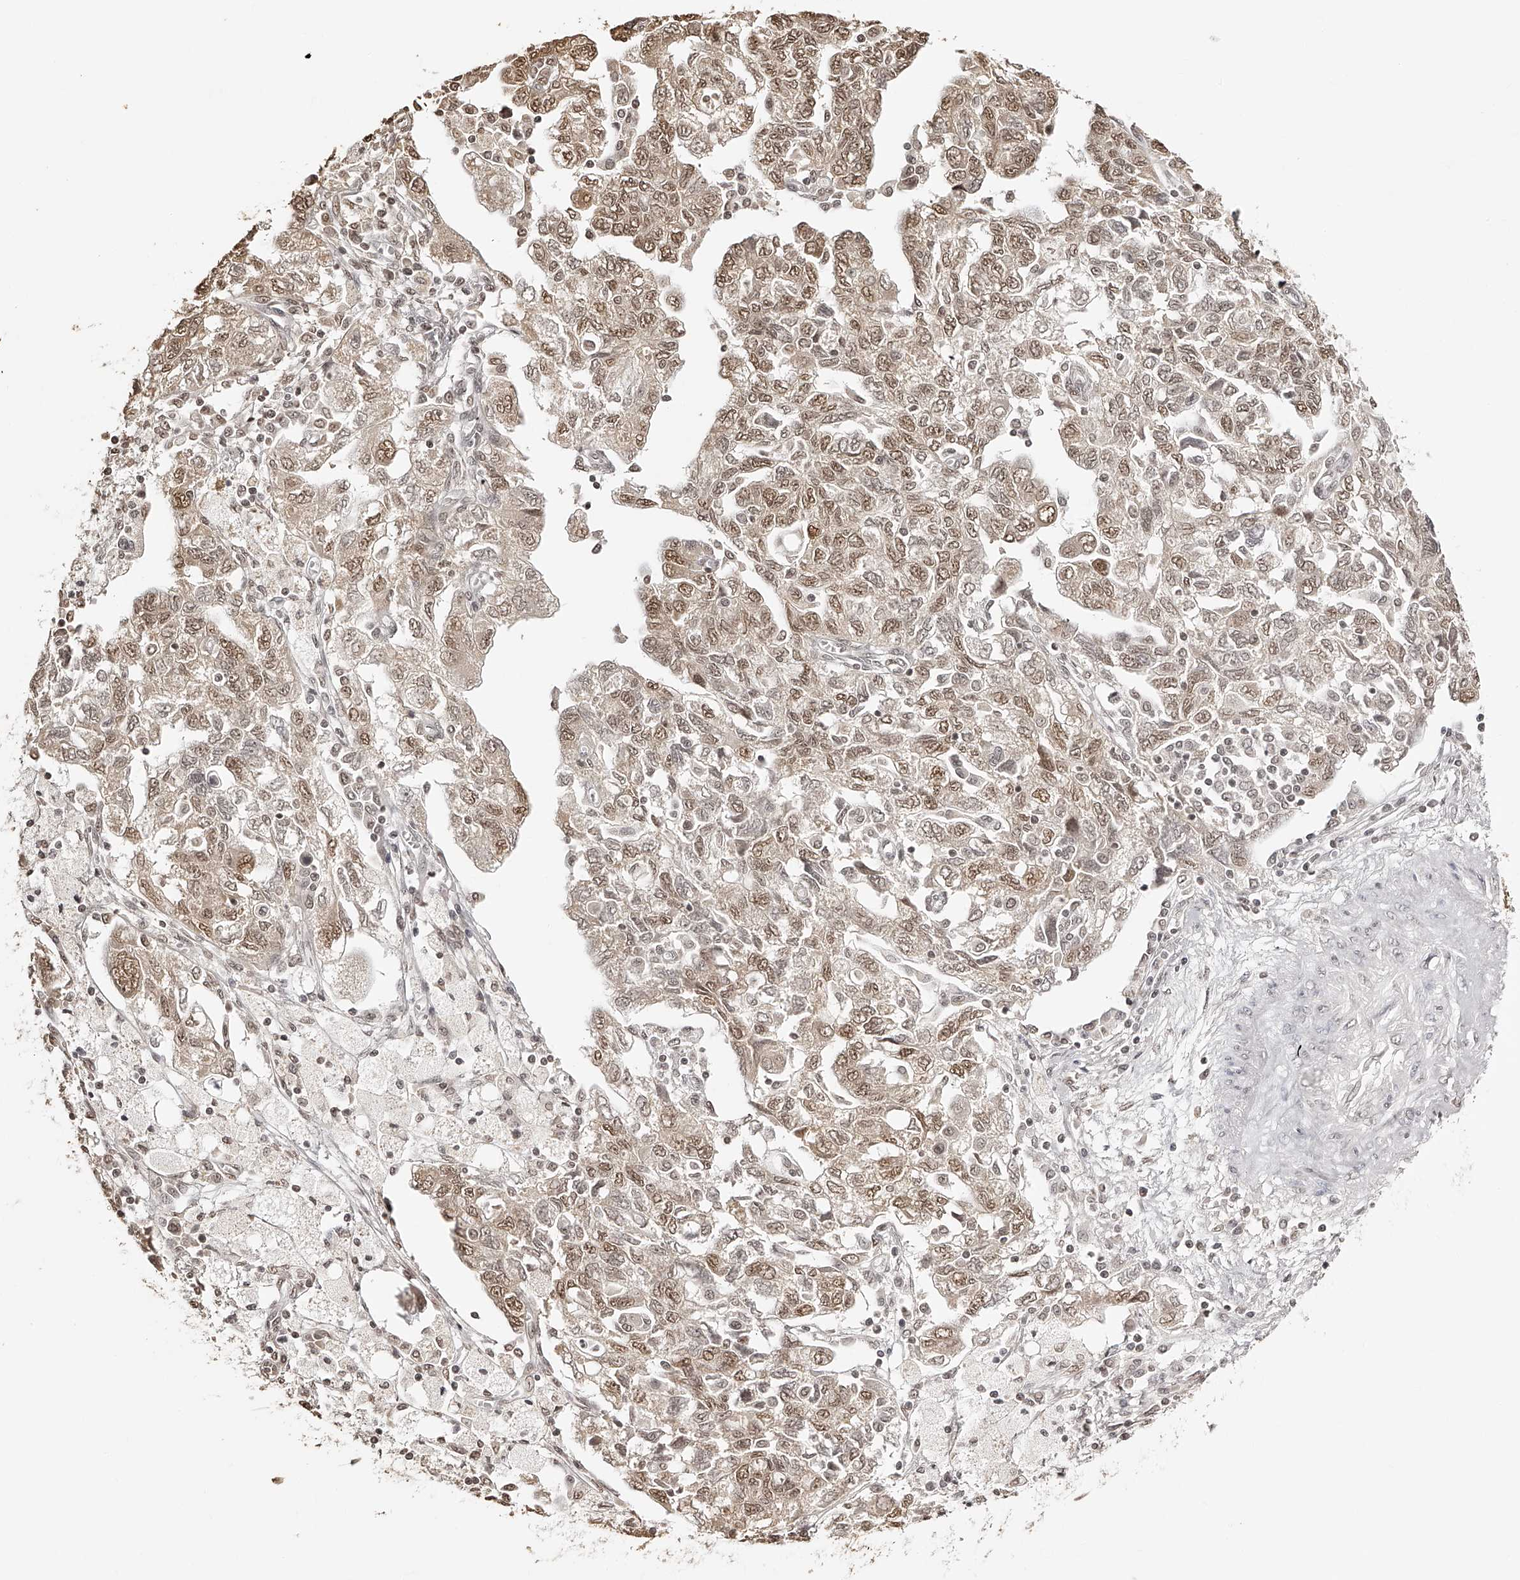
{"staining": {"intensity": "moderate", "quantity": ">75%", "location": "nuclear"}, "tissue": "ovarian cancer", "cell_type": "Tumor cells", "image_type": "cancer", "snomed": [{"axis": "morphology", "description": "Carcinoma, NOS"}, {"axis": "morphology", "description": "Cystadenocarcinoma, serous, NOS"}, {"axis": "topography", "description": "Ovary"}], "caption": "Brown immunohistochemical staining in ovarian serous cystadenocarcinoma exhibits moderate nuclear staining in about >75% of tumor cells.", "gene": "ZNF503", "patient": {"sex": "female", "age": 69}}